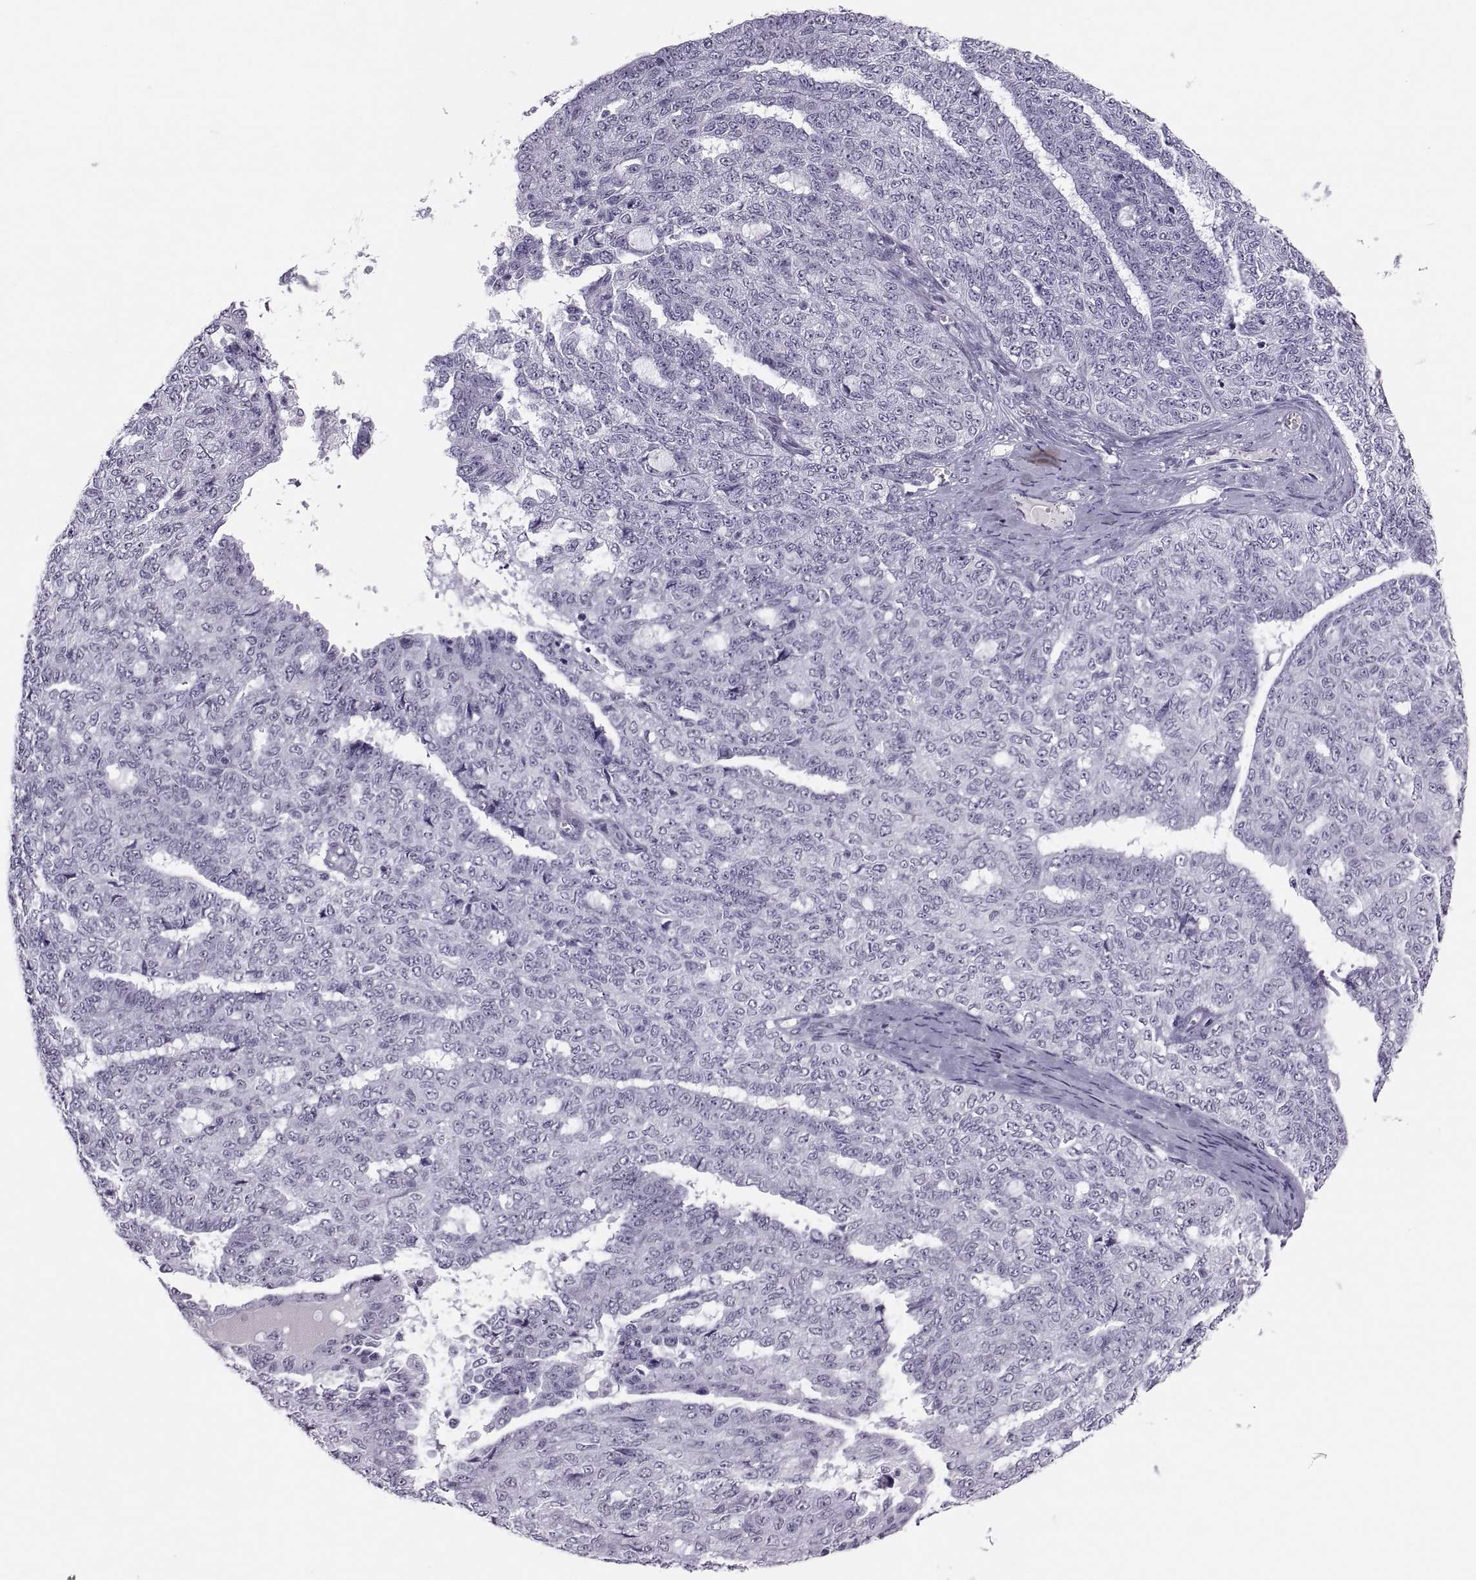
{"staining": {"intensity": "negative", "quantity": "none", "location": "none"}, "tissue": "ovarian cancer", "cell_type": "Tumor cells", "image_type": "cancer", "snomed": [{"axis": "morphology", "description": "Cystadenocarcinoma, serous, NOS"}, {"axis": "topography", "description": "Ovary"}], "caption": "There is no significant staining in tumor cells of serous cystadenocarcinoma (ovarian).", "gene": "NEUROD6", "patient": {"sex": "female", "age": 71}}